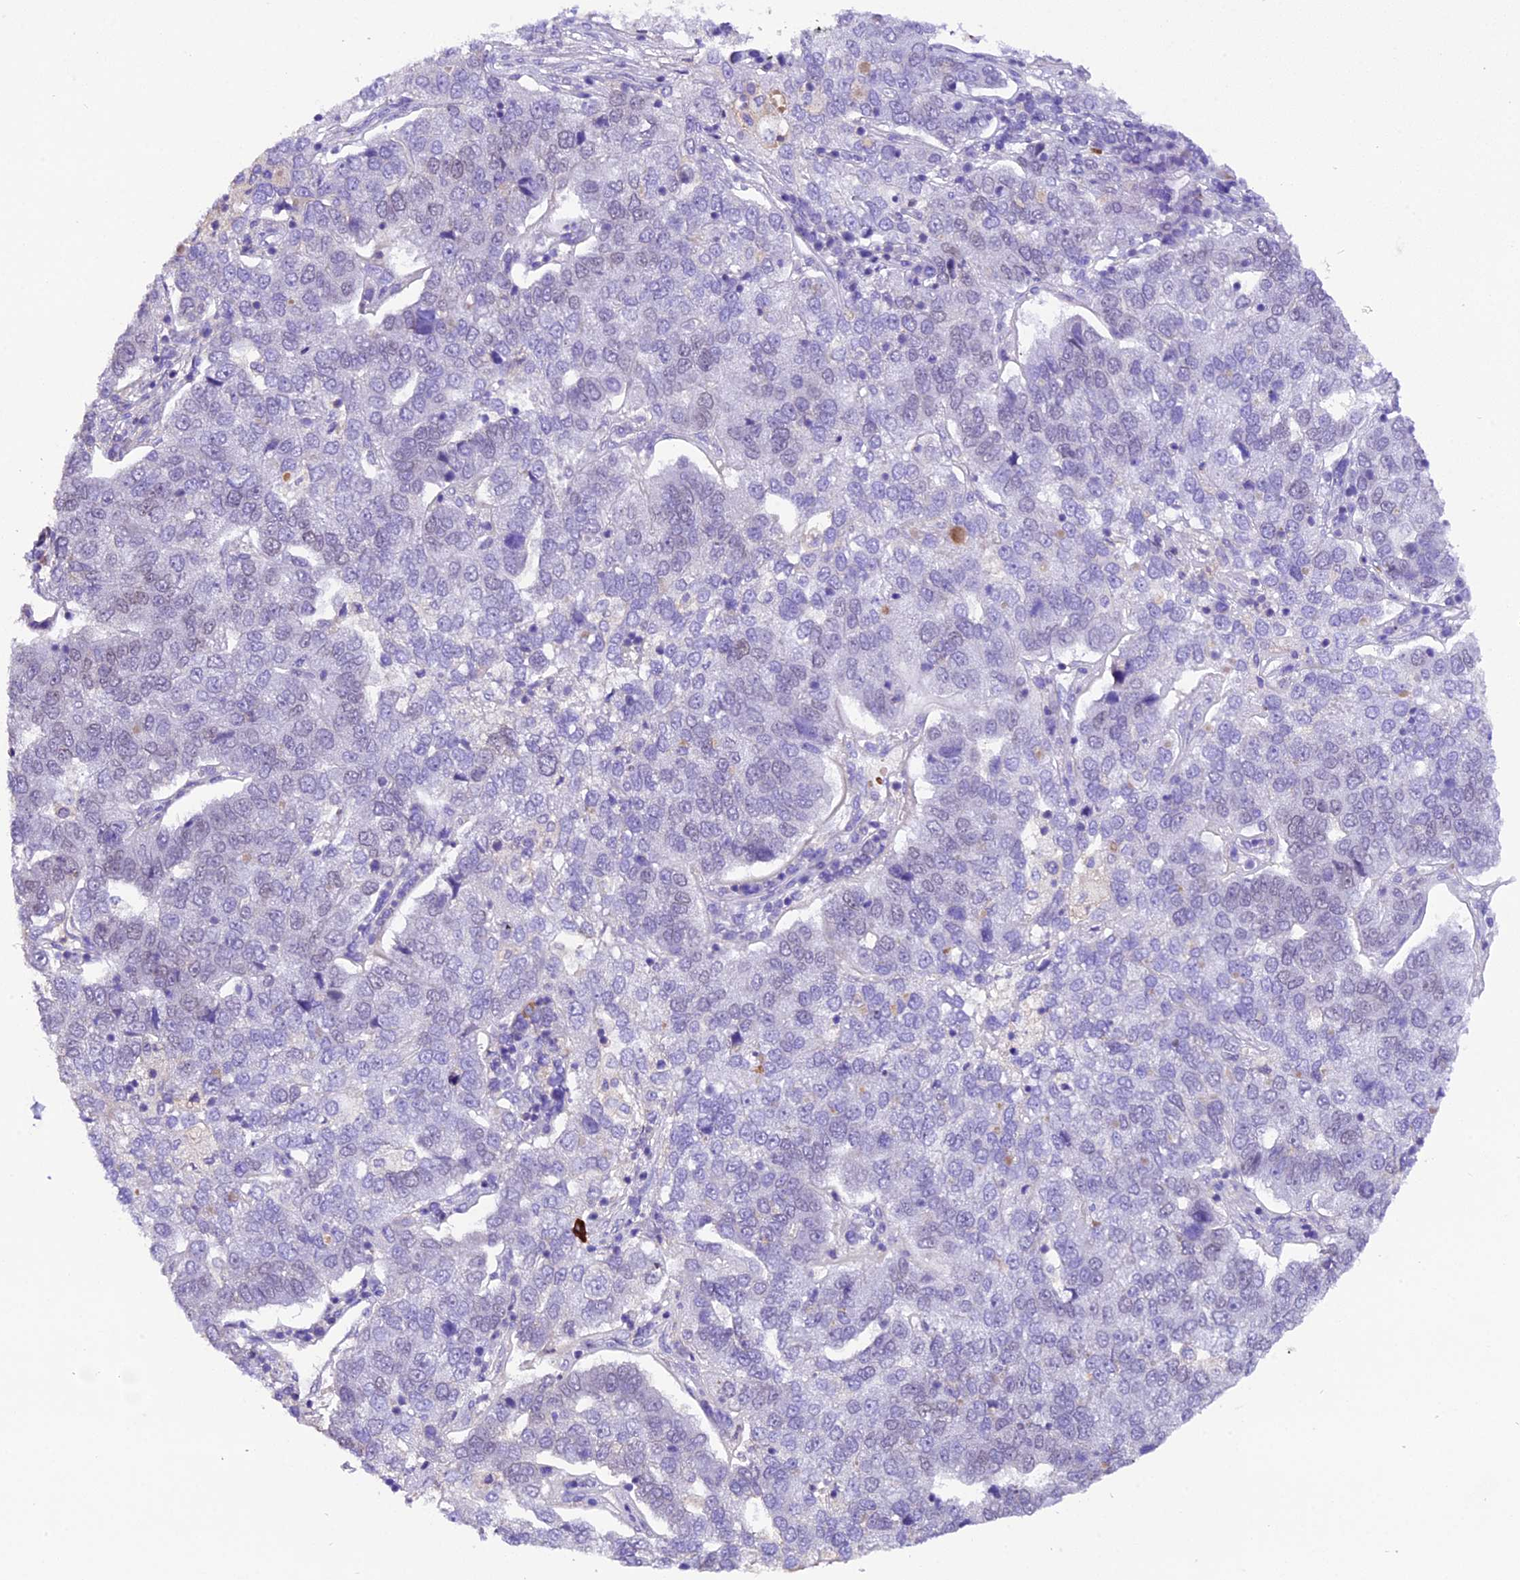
{"staining": {"intensity": "negative", "quantity": "none", "location": "none"}, "tissue": "pancreatic cancer", "cell_type": "Tumor cells", "image_type": "cancer", "snomed": [{"axis": "morphology", "description": "Adenocarcinoma, NOS"}, {"axis": "topography", "description": "Pancreas"}], "caption": "This is an immunohistochemistry micrograph of pancreatic adenocarcinoma. There is no expression in tumor cells.", "gene": "MEX3B", "patient": {"sex": "female", "age": 61}}